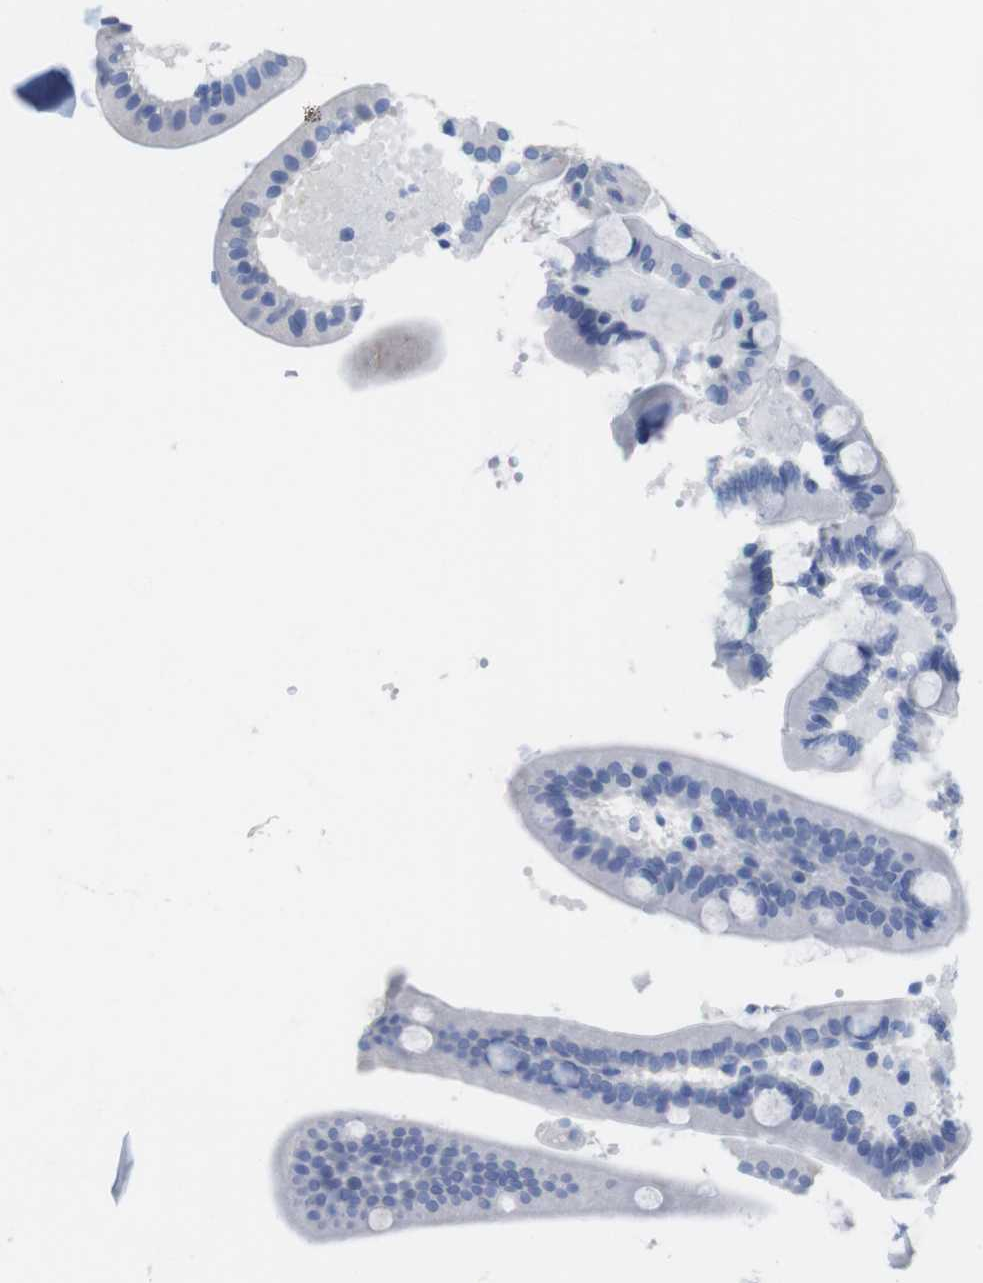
{"staining": {"intensity": "negative", "quantity": "none", "location": "none"}, "tissue": "duodenum", "cell_type": "Glandular cells", "image_type": "normal", "snomed": [{"axis": "morphology", "description": "Normal tissue, NOS"}, {"axis": "topography", "description": "Duodenum"}], "caption": "Immunohistochemistry photomicrograph of benign duodenum: duodenum stained with DAB shows no significant protein positivity in glandular cells. (DAB (3,3'-diaminobenzidine) IHC visualized using brightfield microscopy, high magnification).", "gene": "PNMA1", "patient": {"sex": "male", "age": 54}}